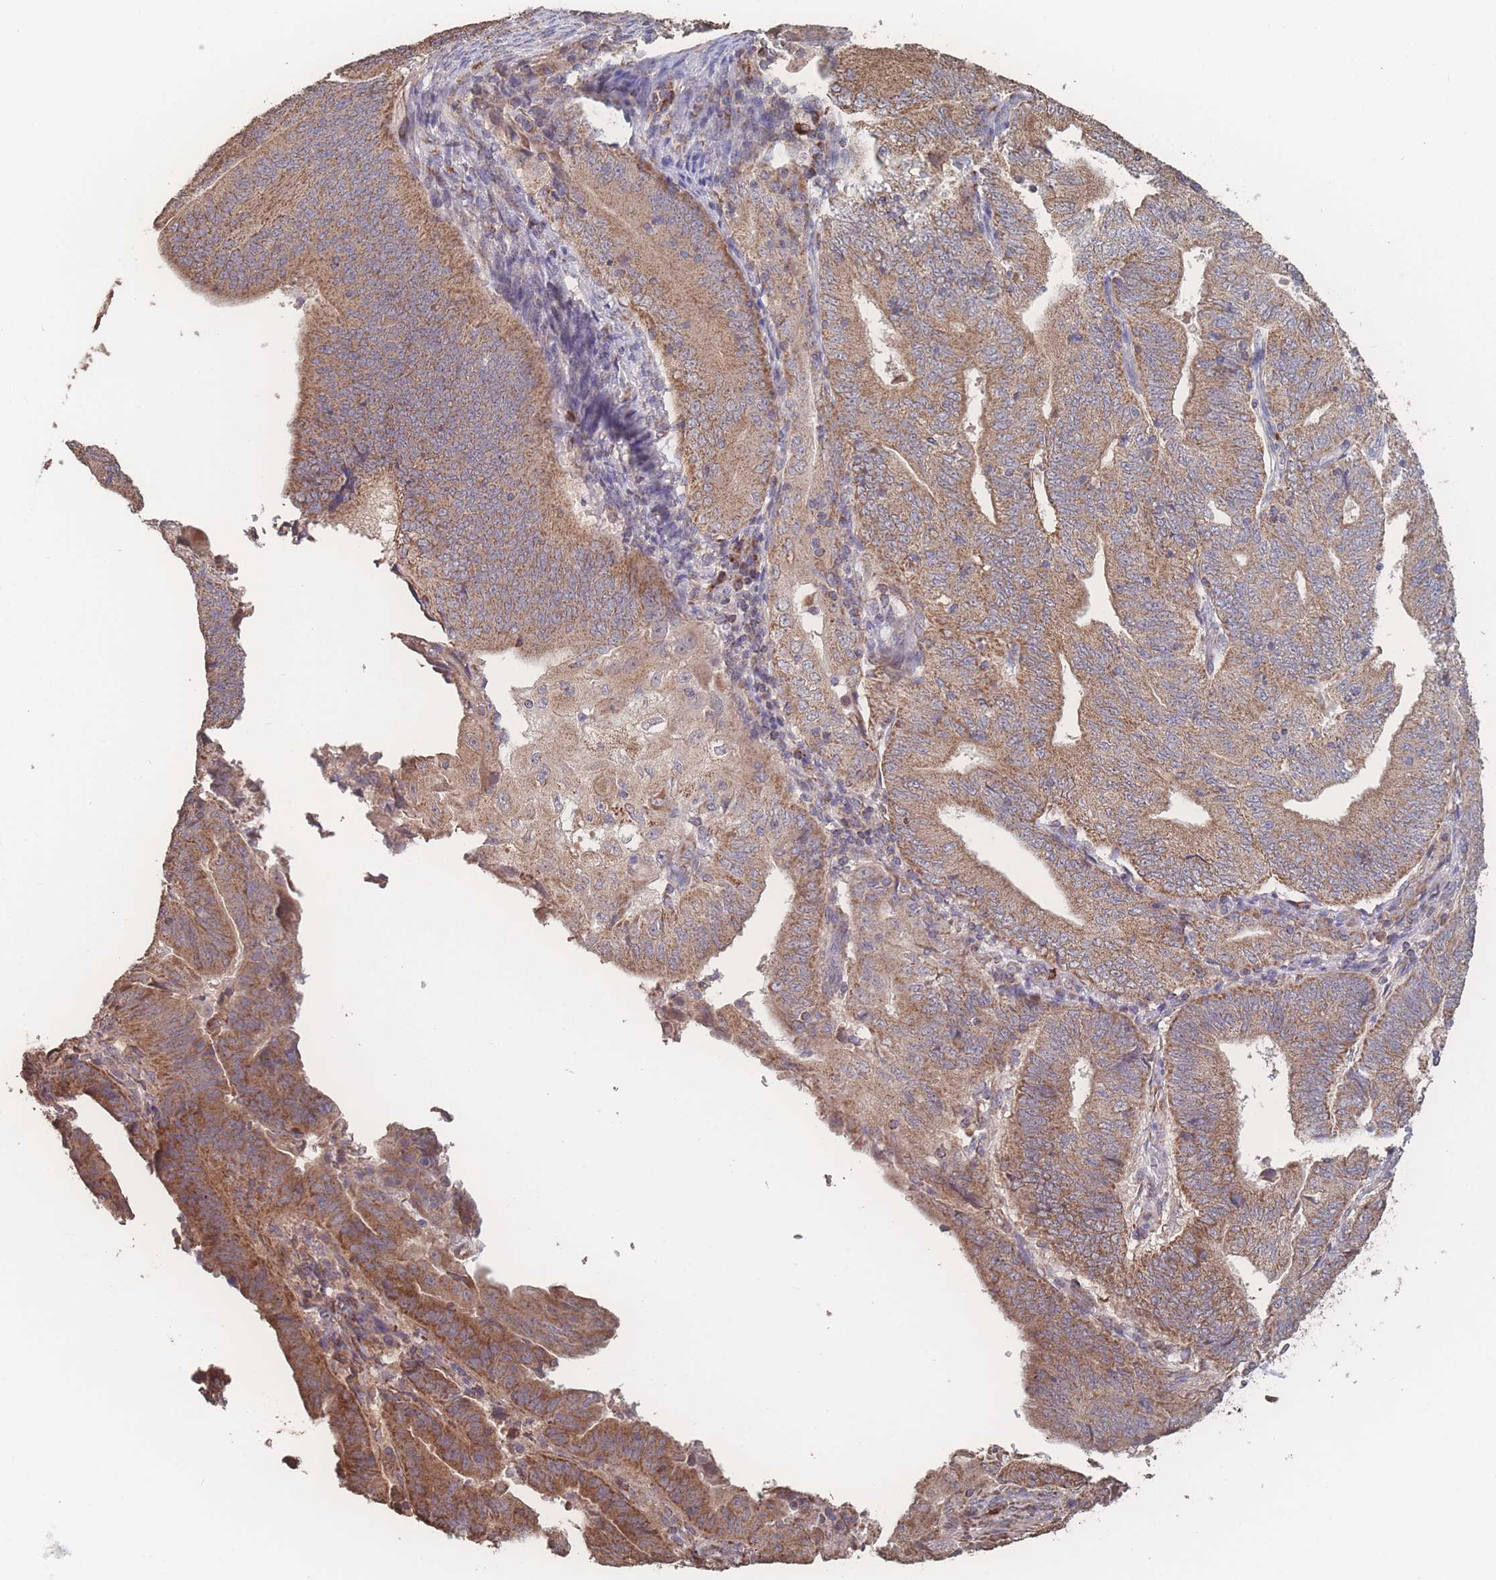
{"staining": {"intensity": "moderate", "quantity": ">75%", "location": "cytoplasmic/membranous"}, "tissue": "endometrial cancer", "cell_type": "Tumor cells", "image_type": "cancer", "snomed": [{"axis": "morphology", "description": "Adenocarcinoma, NOS"}, {"axis": "topography", "description": "Endometrium"}], "caption": "Endometrial adenocarcinoma stained with a brown dye demonstrates moderate cytoplasmic/membranous positive positivity in about >75% of tumor cells.", "gene": "SGSM3", "patient": {"sex": "female", "age": 70}}